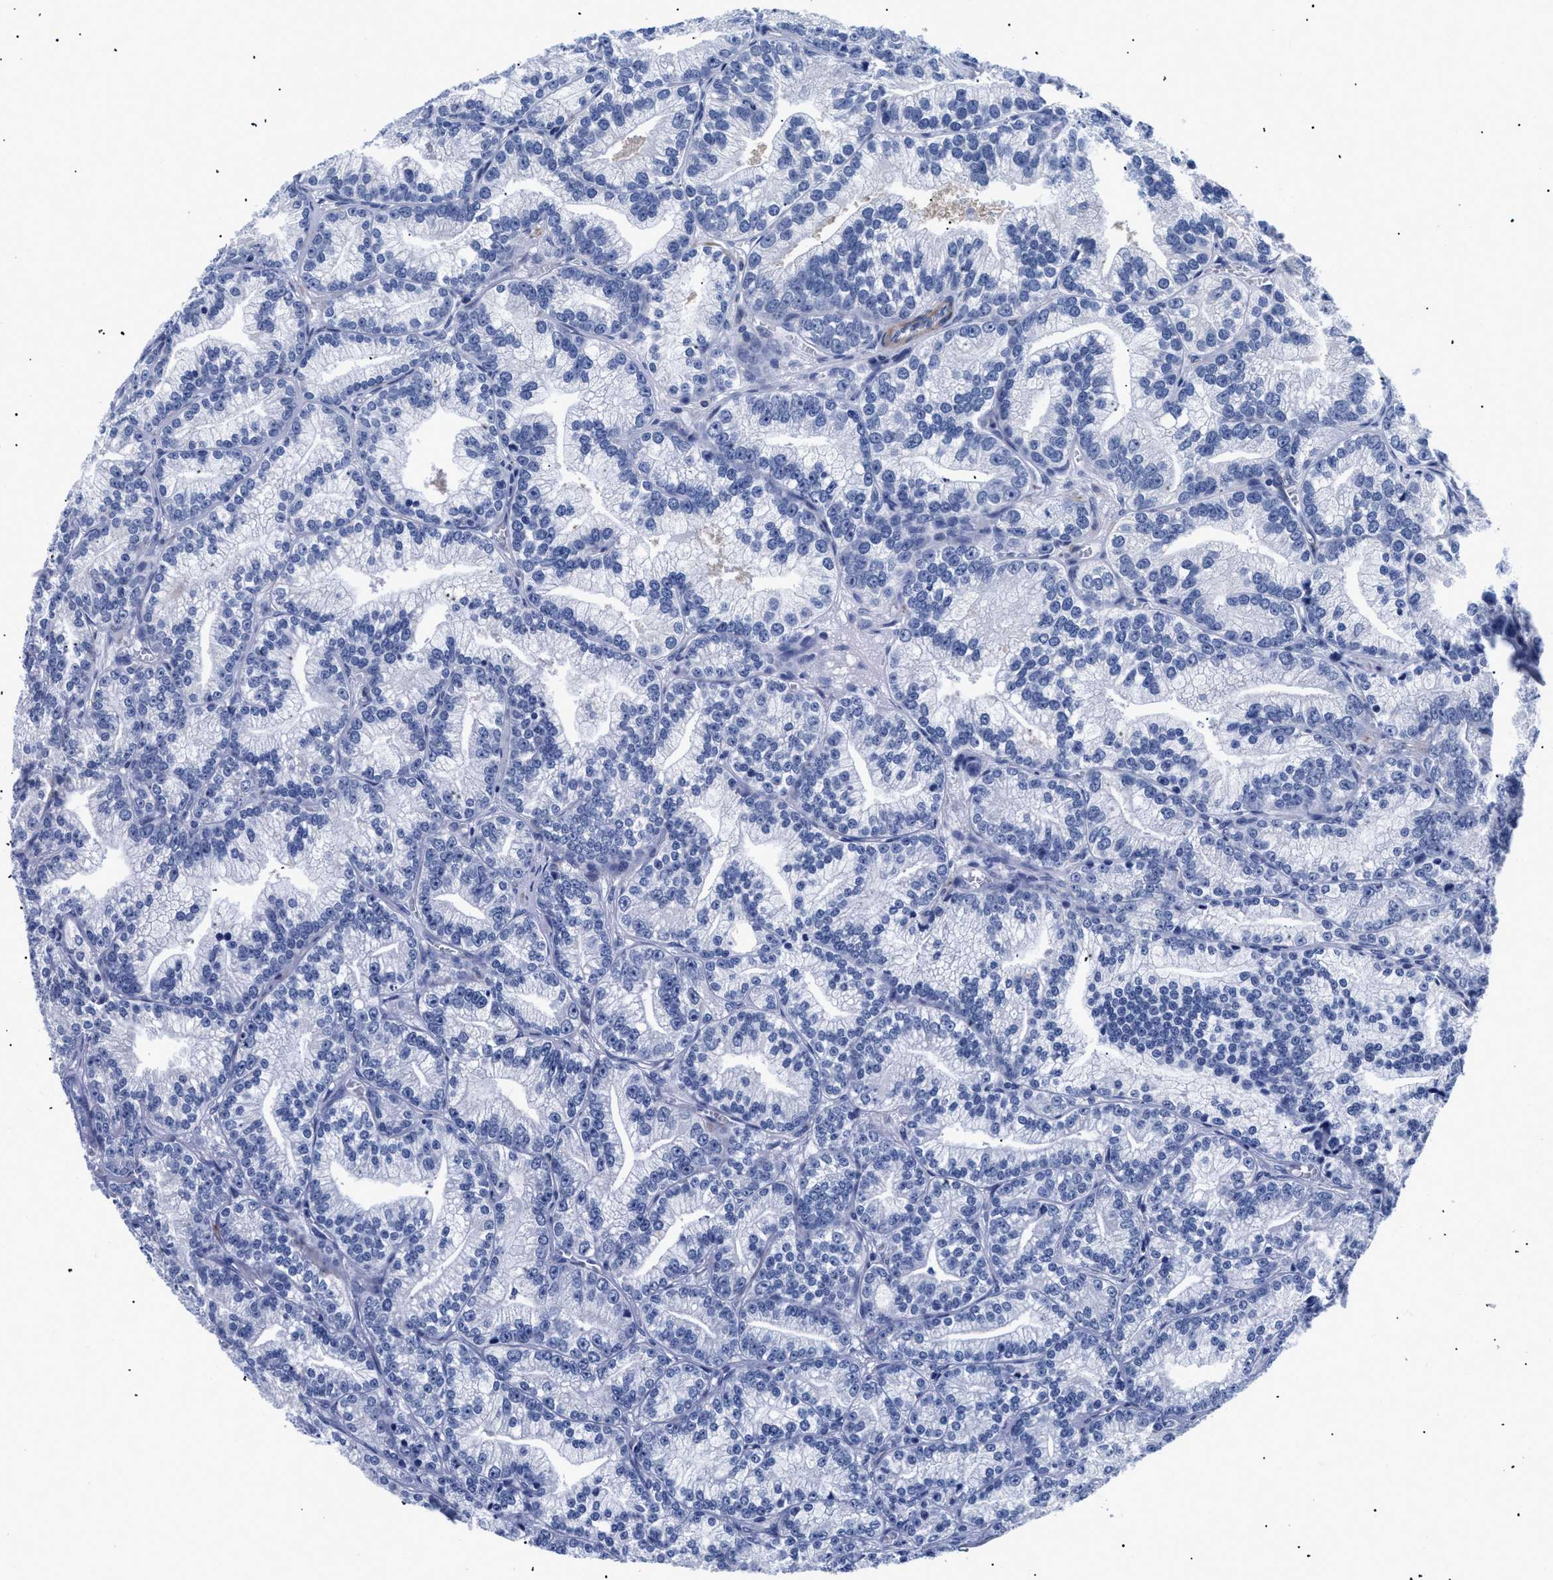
{"staining": {"intensity": "negative", "quantity": "none", "location": "none"}, "tissue": "prostate cancer", "cell_type": "Tumor cells", "image_type": "cancer", "snomed": [{"axis": "morphology", "description": "Adenocarcinoma, Low grade"}, {"axis": "topography", "description": "Prostate"}], "caption": "Prostate adenocarcinoma (low-grade) stained for a protein using immunohistochemistry exhibits no expression tumor cells.", "gene": "SHD", "patient": {"sex": "male", "age": 89}}